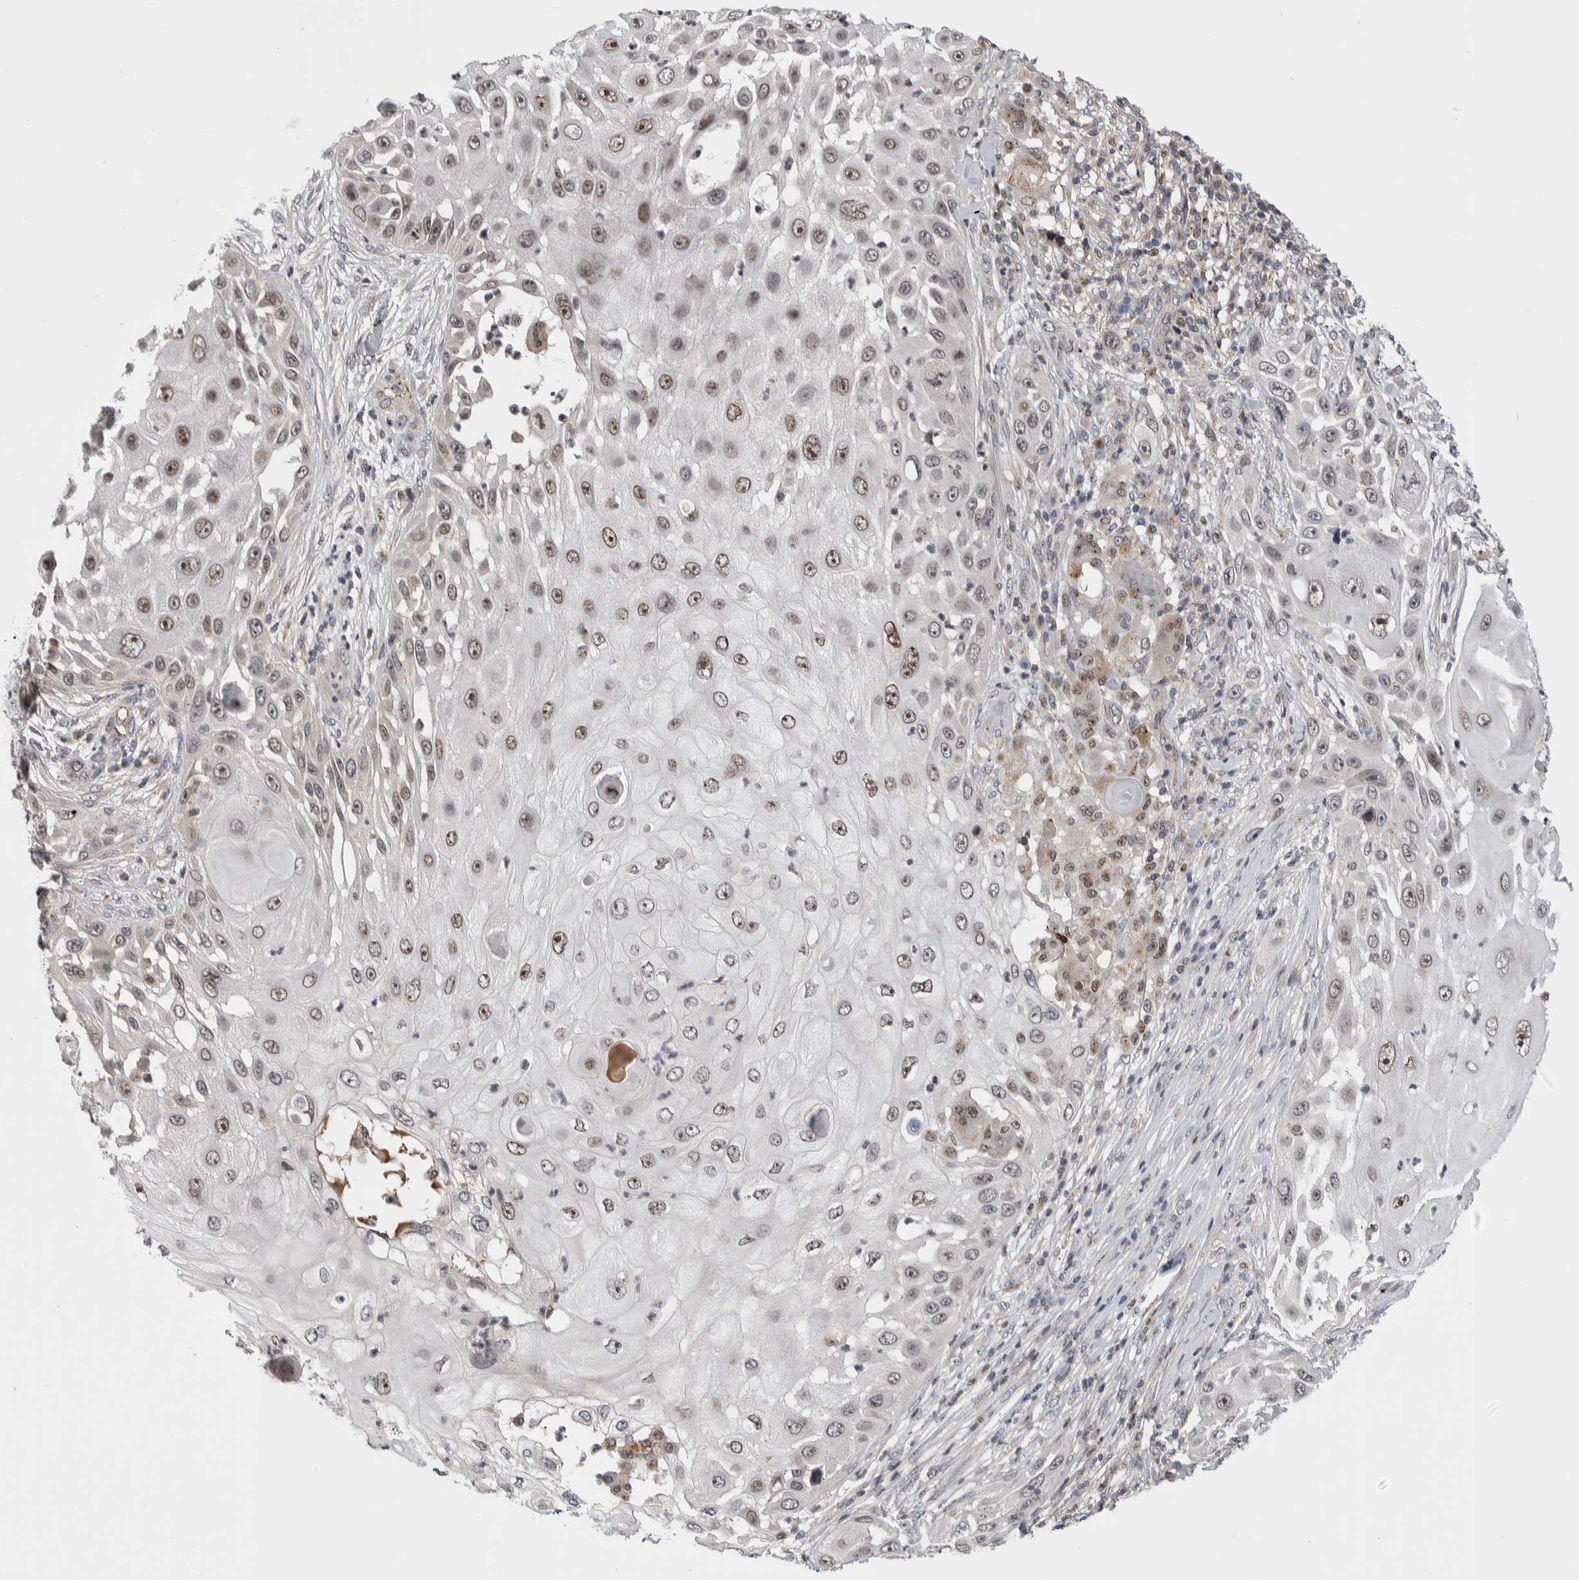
{"staining": {"intensity": "weak", "quantity": ">75%", "location": "nuclear"}, "tissue": "skin cancer", "cell_type": "Tumor cells", "image_type": "cancer", "snomed": [{"axis": "morphology", "description": "Squamous cell carcinoma, NOS"}, {"axis": "topography", "description": "Skin"}], "caption": "This is a histology image of immunohistochemistry staining of skin squamous cell carcinoma, which shows weak positivity in the nuclear of tumor cells.", "gene": "MSL1", "patient": {"sex": "female", "age": 44}}